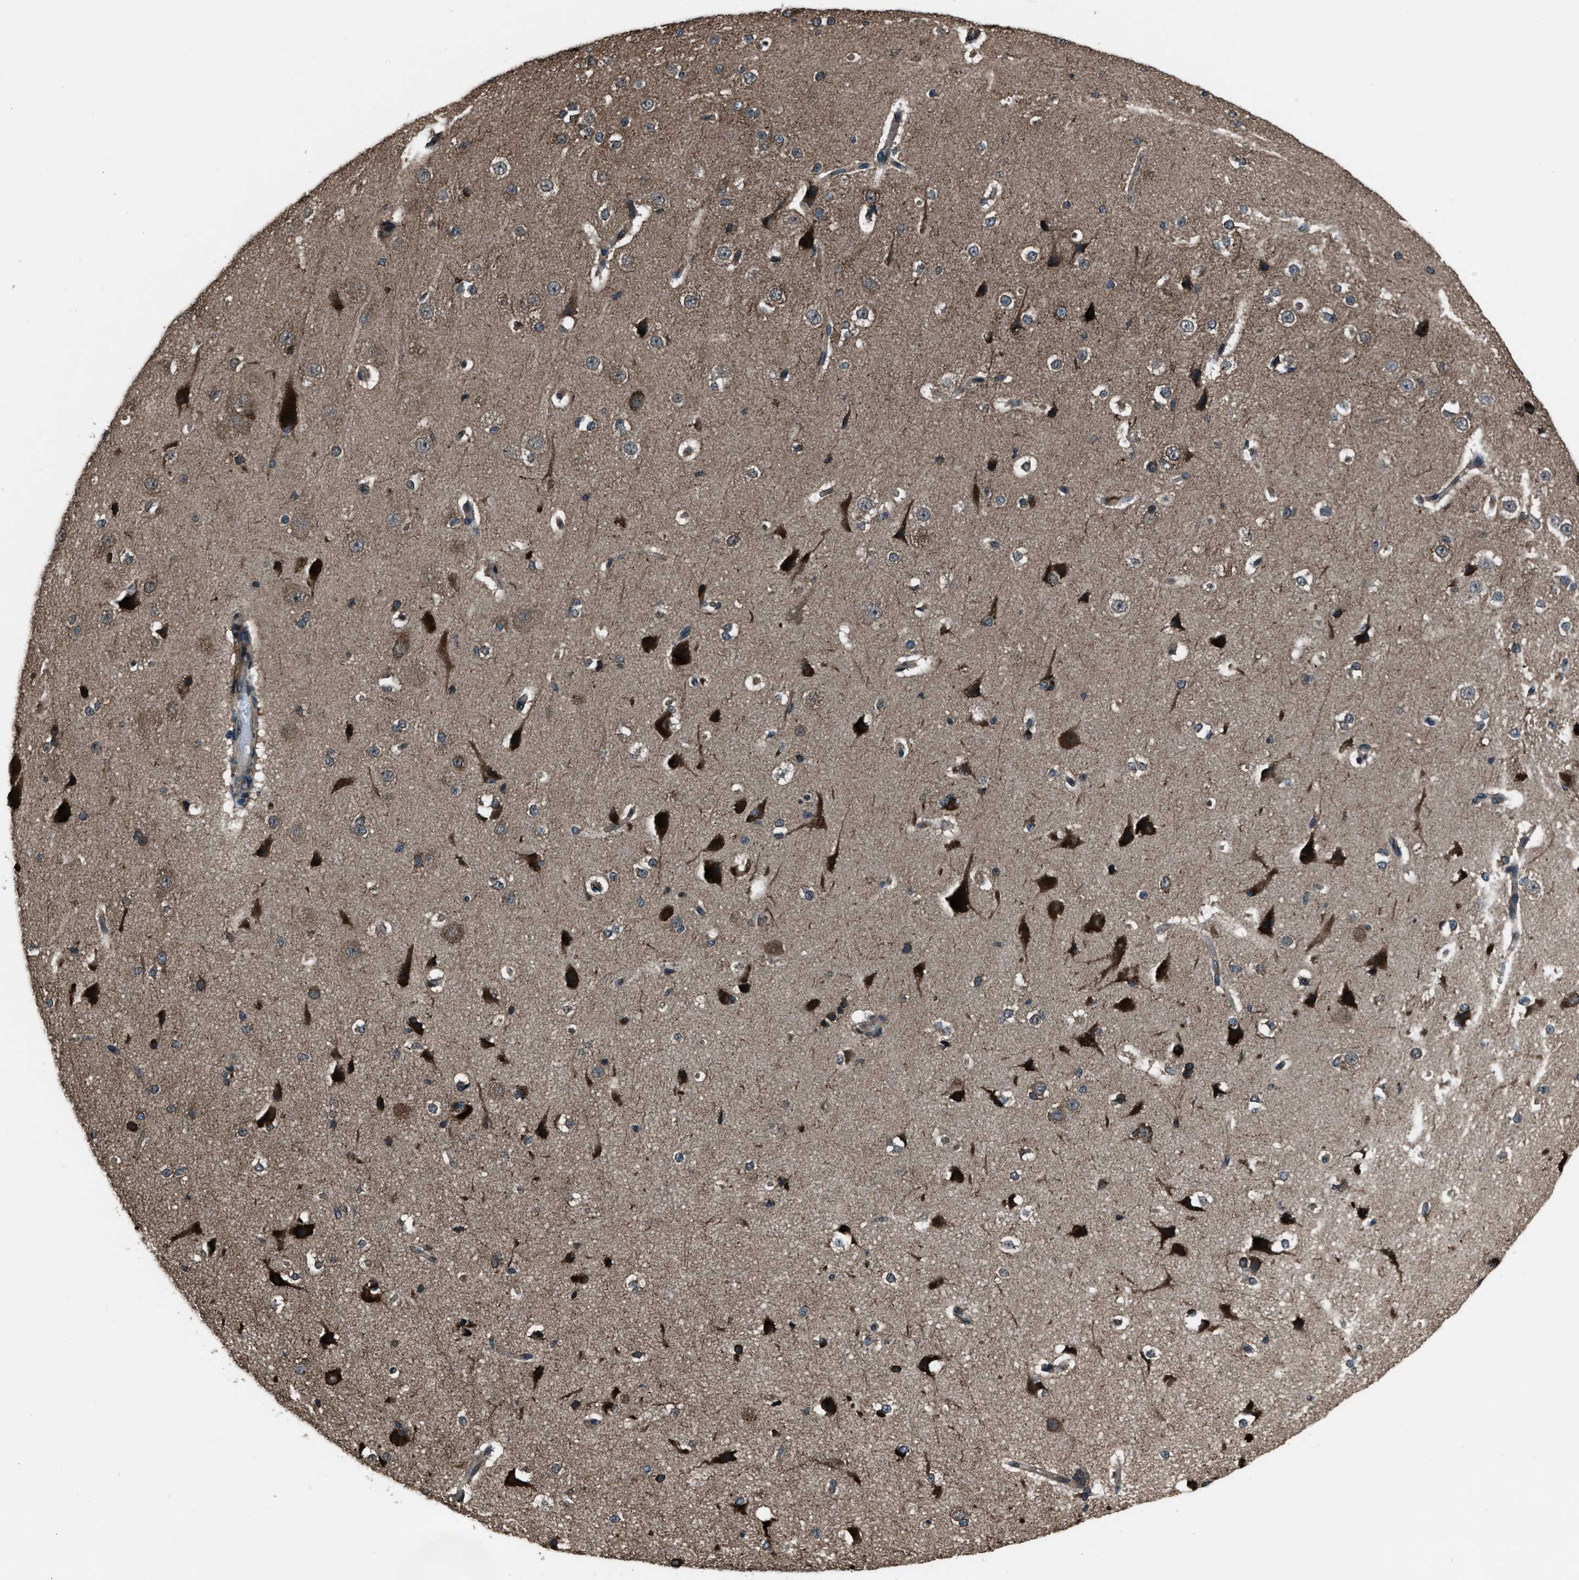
{"staining": {"intensity": "weak", "quantity": "25%-75%", "location": "cytoplasmic/membranous"}, "tissue": "cerebral cortex", "cell_type": "Endothelial cells", "image_type": "normal", "snomed": [{"axis": "morphology", "description": "Normal tissue, NOS"}, {"axis": "morphology", "description": "Developmental malformation"}, {"axis": "topography", "description": "Cerebral cortex"}], "caption": "Cerebral cortex stained for a protein (brown) displays weak cytoplasmic/membranous positive positivity in about 25%-75% of endothelial cells.", "gene": "TRIM4", "patient": {"sex": "female", "age": 30}}